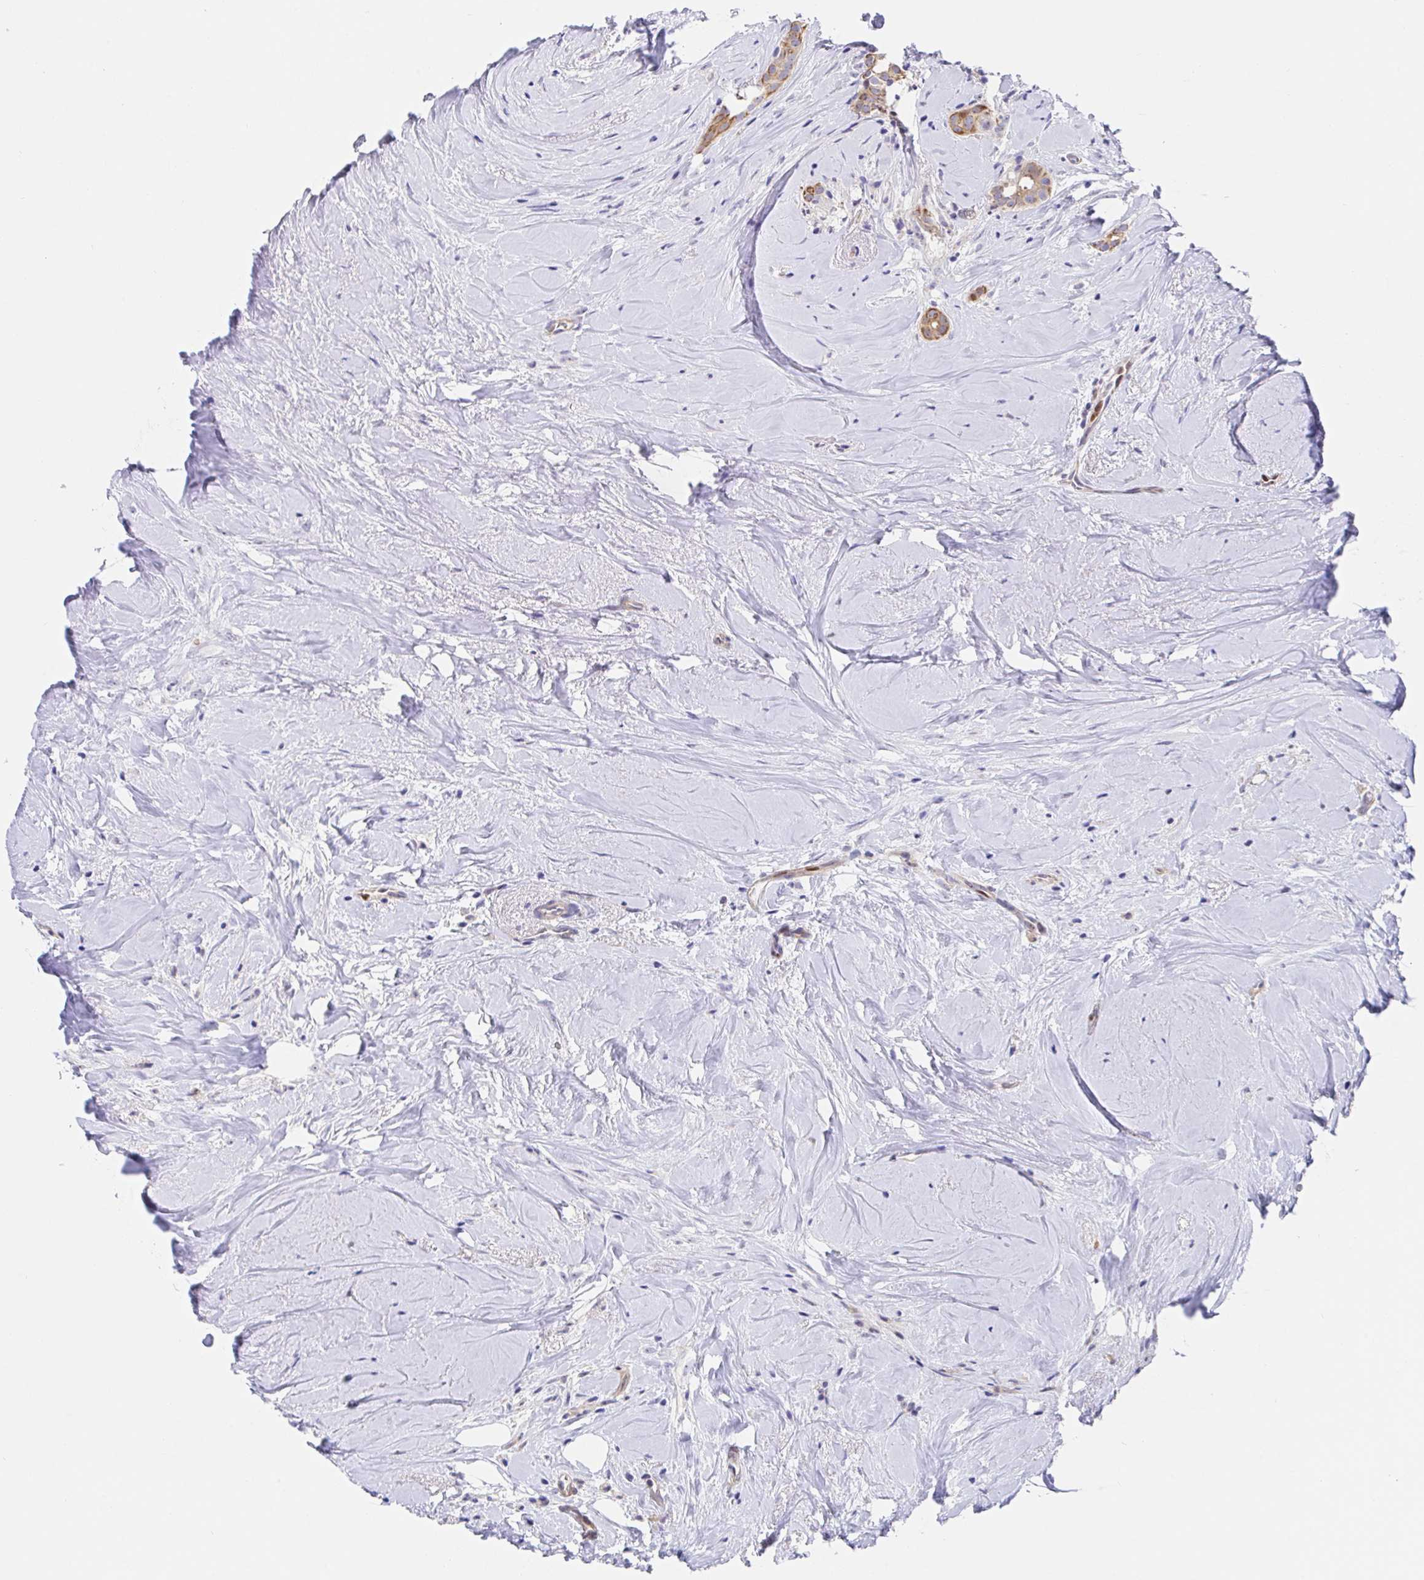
{"staining": {"intensity": "moderate", "quantity": "<25%", "location": "cytoplasmic/membranous,nuclear"}, "tissue": "breast cancer", "cell_type": "Tumor cells", "image_type": "cancer", "snomed": [{"axis": "morphology", "description": "Duct carcinoma"}, {"axis": "topography", "description": "Breast"}], "caption": "About <25% of tumor cells in human breast cancer display moderate cytoplasmic/membranous and nuclear protein expression as visualized by brown immunohistochemical staining.", "gene": "TIMELESS", "patient": {"sex": "female", "age": 65}}